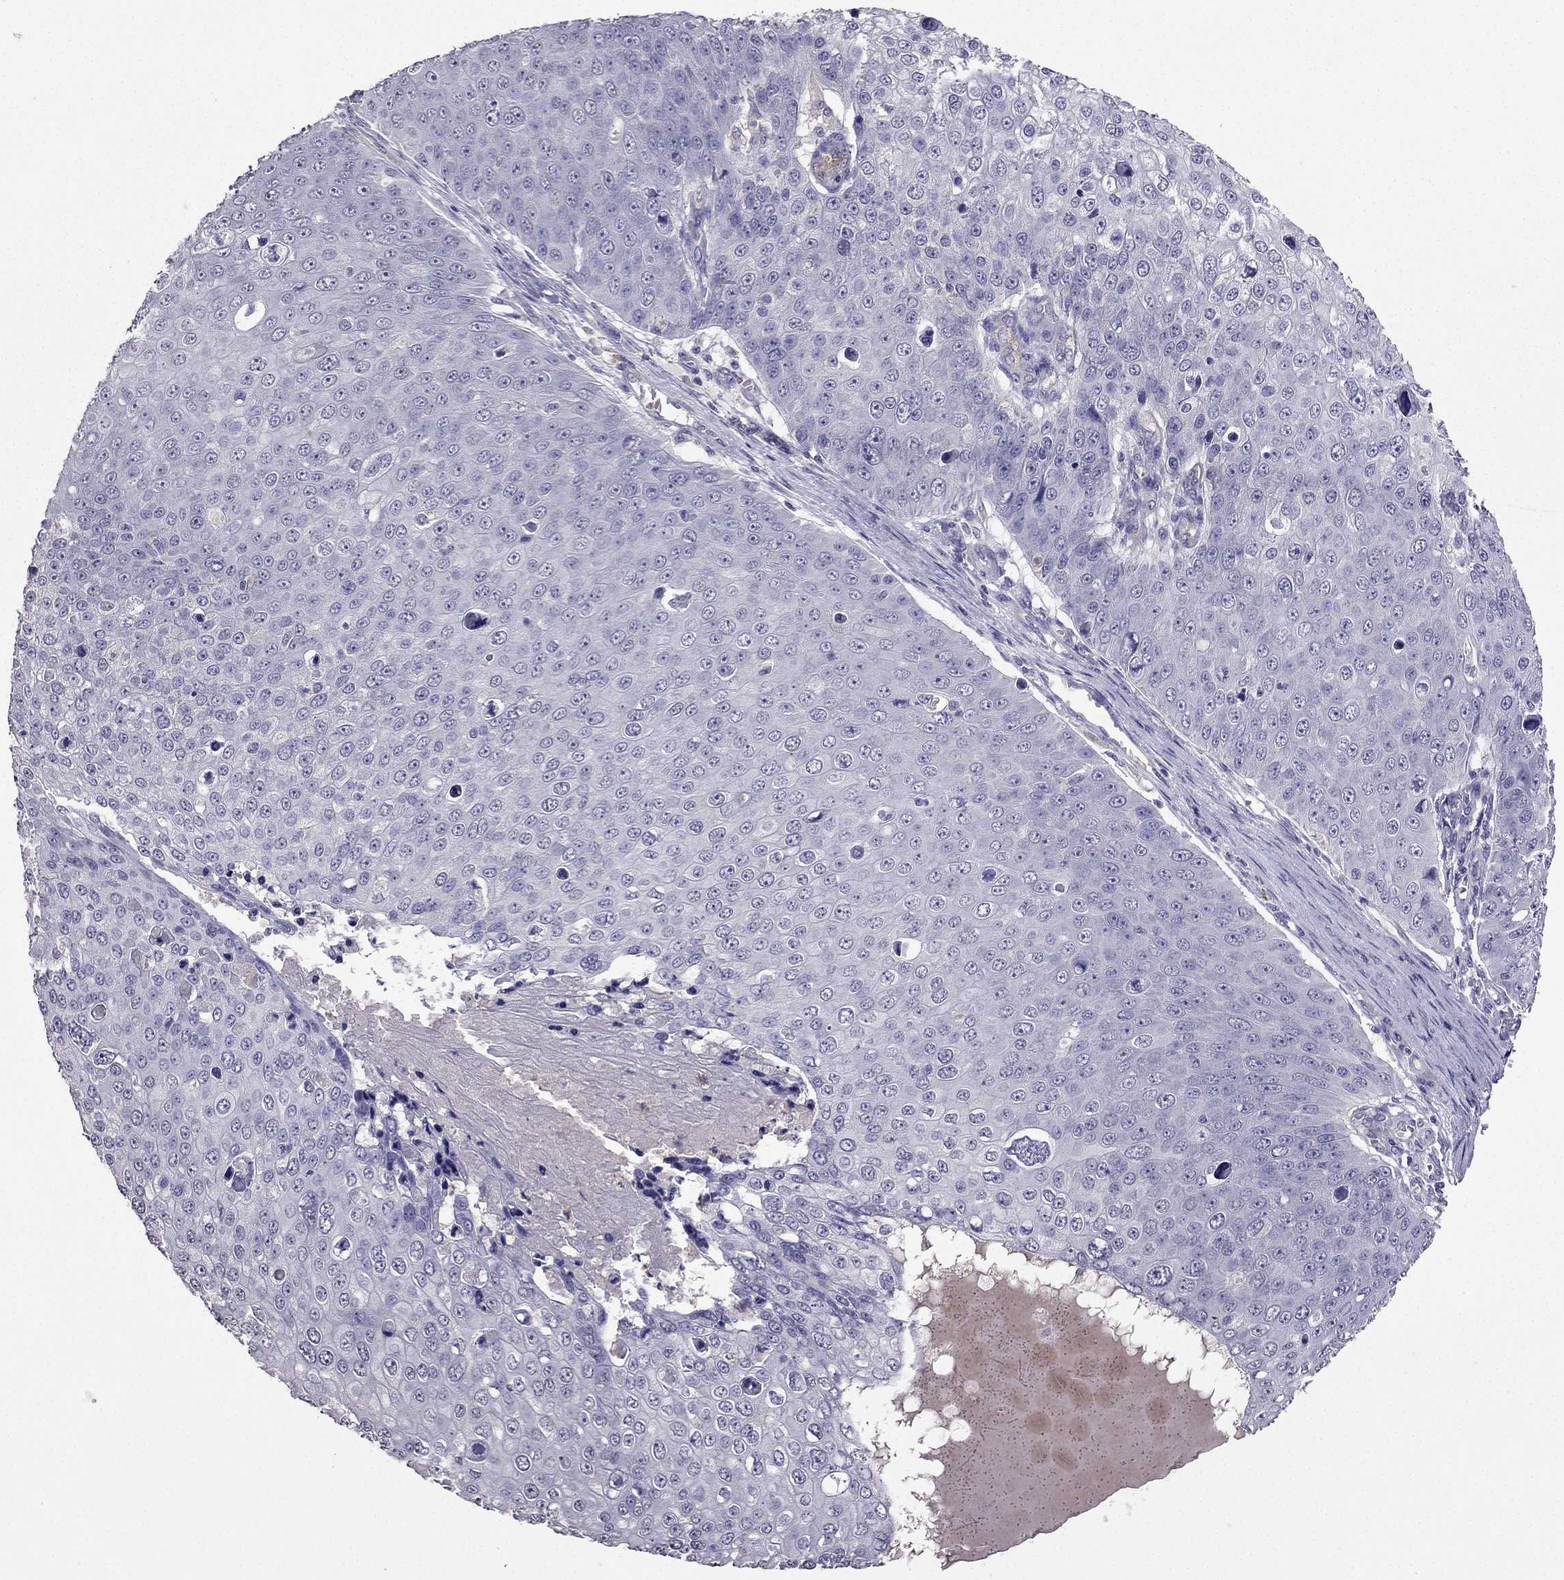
{"staining": {"intensity": "negative", "quantity": "none", "location": "none"}, "tissue": "skin cancer", "cell_type": "Tumor cells", "image_type": "cancer", "snomed": [{"axis": "morphology", "description": "Squamous cell carcinoma, NOS"}, {"axis": "topography", "description": "Skin"}], "caption": "A high-resolution micrograph shows IHC staining of skin cancer, which shows no significant staining in tumor cells.", "gene": "RFLNB", "patient": {"sex": "male", "age": 71}}